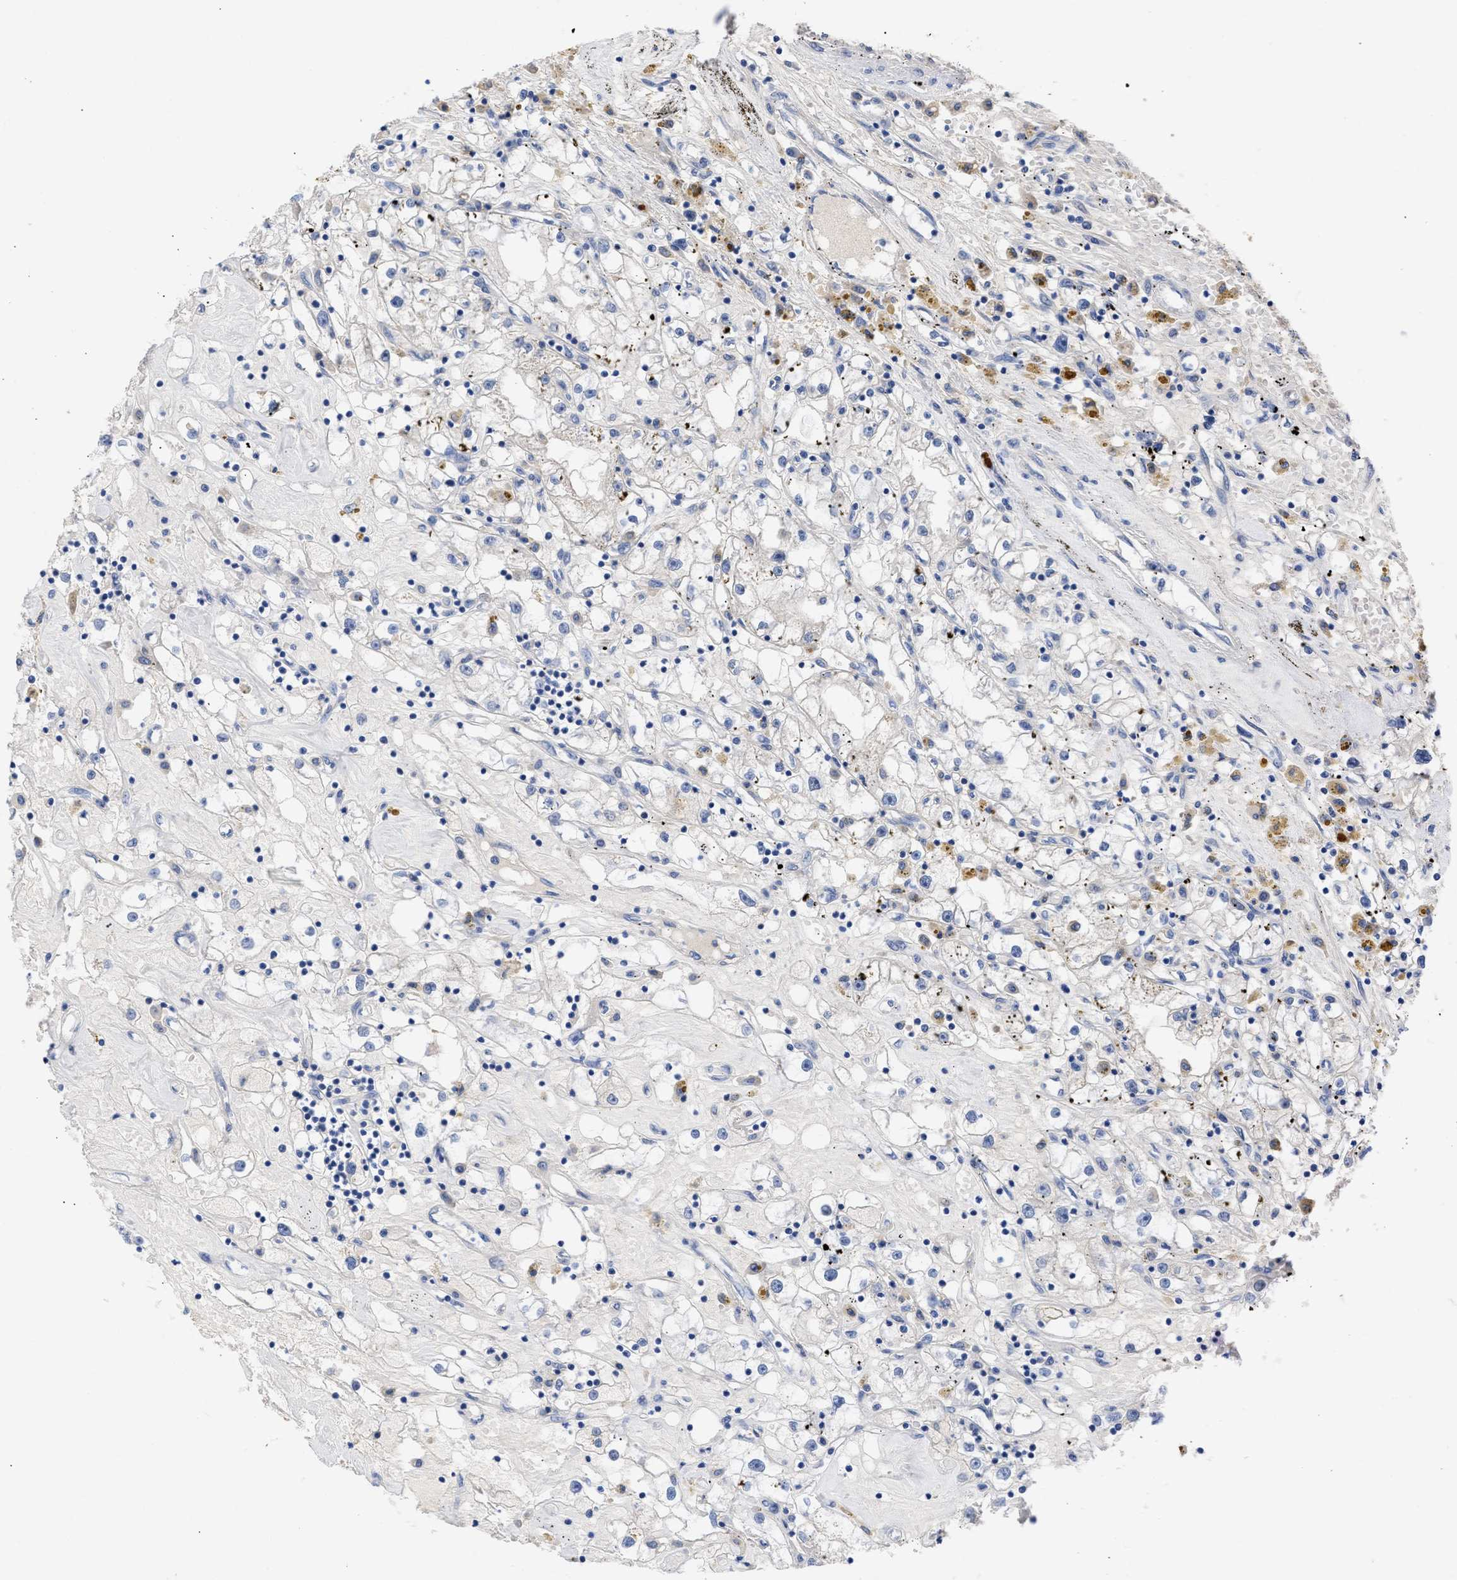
{"staining": {"intensity": "negative", "quantity": "none", "location": "none"}, "tissue": "renal cancer", "cell_type": "Tumor cells", "image_type": "cancer", "snomed": [{"axis": "morphology", "description": "Adenocarcinoma, NOS"}, {"axis": "topography", "description": "Kidney"}], "caption": "The immunohistochemistry micrograph has no significant expression in tumor cells of renal cancer tissue.", "gene": "ARHGEF4", "patient": {"sex": "male", "age": 56}}